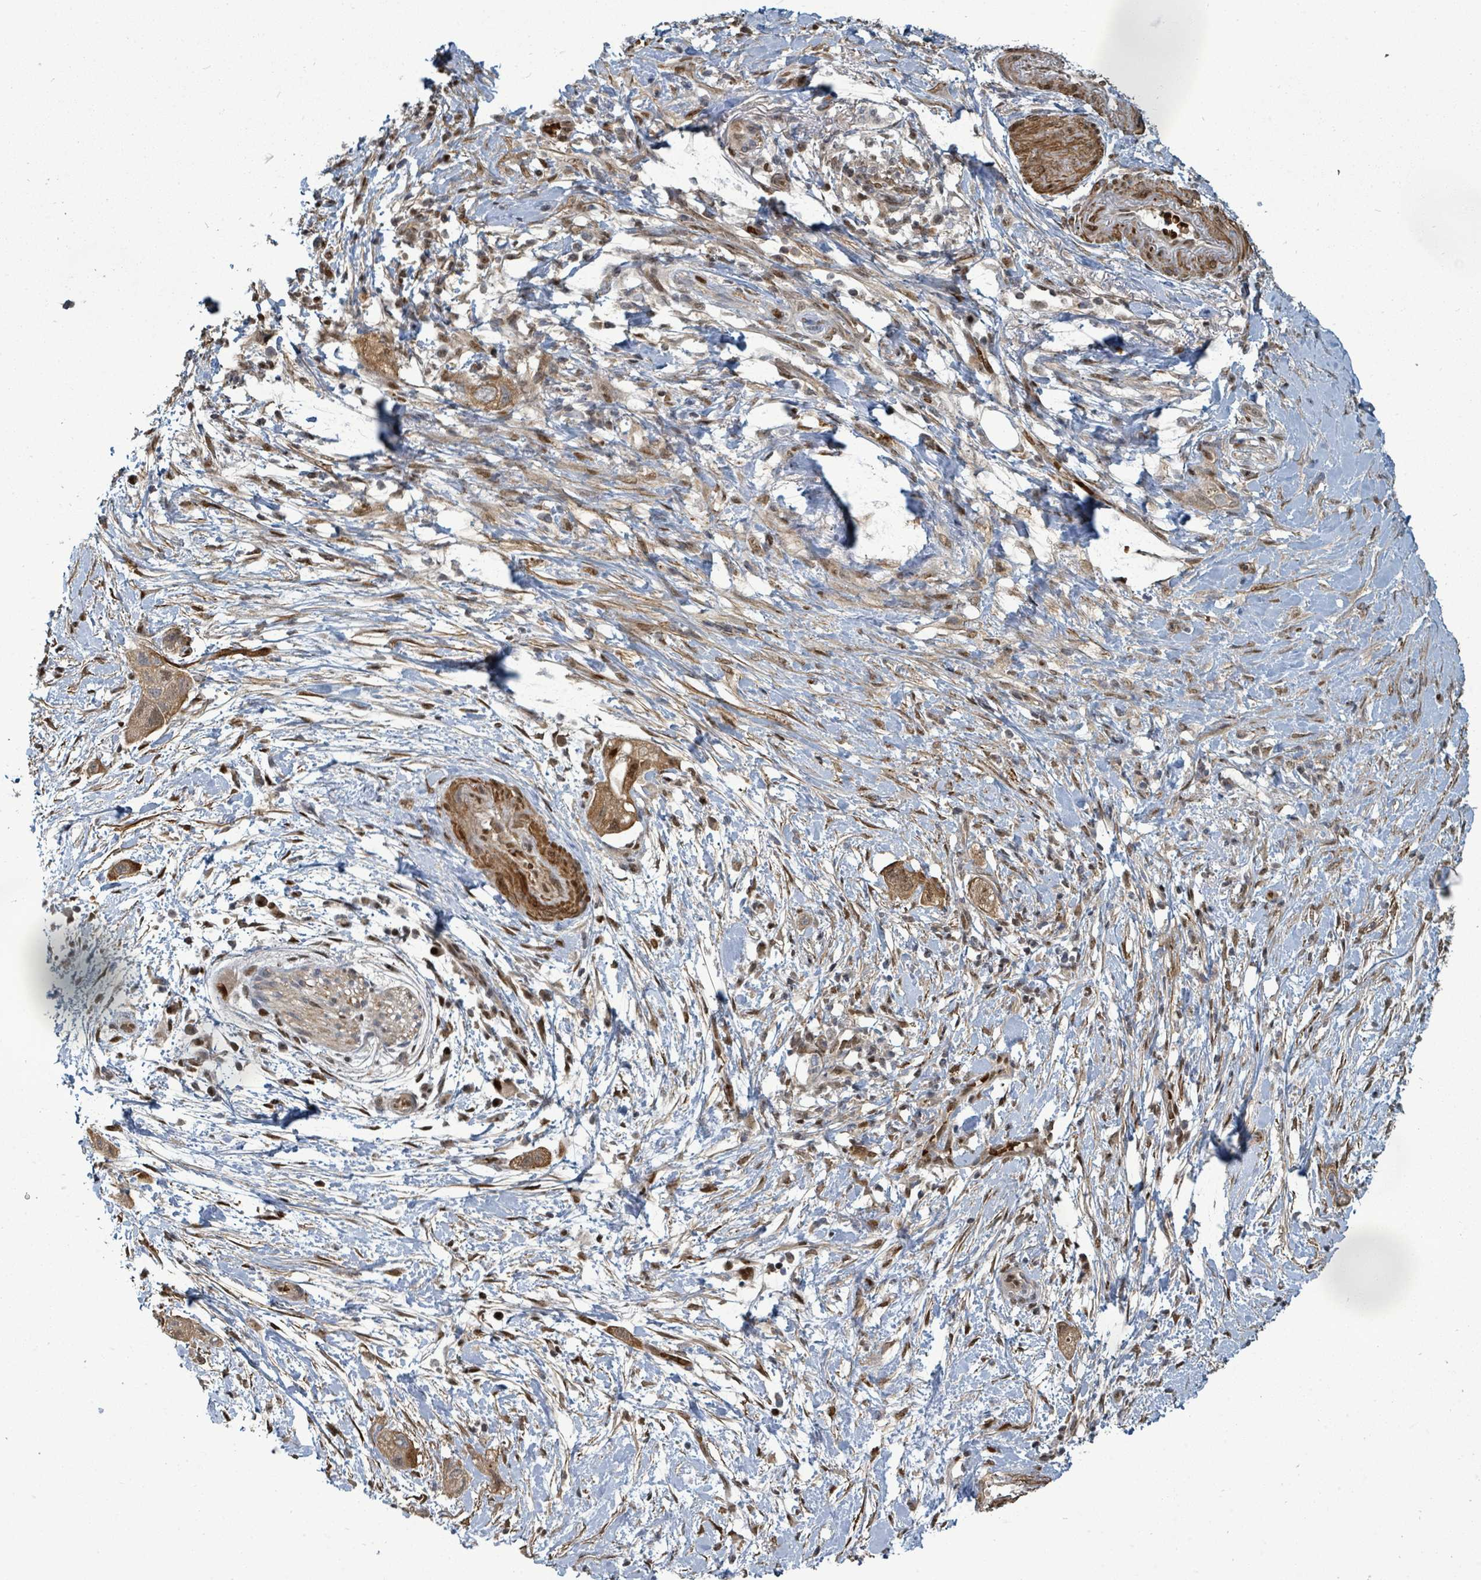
{"staining": {"intensity": "moderate", "quantity": ">75%", "location": "cytoplasmic/membranous,nuclear"}, "tissue": "pancreatic cancer", "cell_type": "Tumor cells", "image_type": "cancer", "snomed": [{"axis": "morphology", "description": "Adenocarcinoma, NOS"}, {"axis": "topography", "description": "Pancreas"}], "caption": "Pancreatic cancer was stained to show a protein in brown. There is medium levels of moderate cytoplasmic/membranous and nuclear positivity in approximately >75% of tumor cells. The staining was performed using DAB, with brown indicating positive protein expression. Nuclei are stained blue with hematoxylin.", "gene": "TRDMT1", "patient": {"sex": "female", "age": 72}}